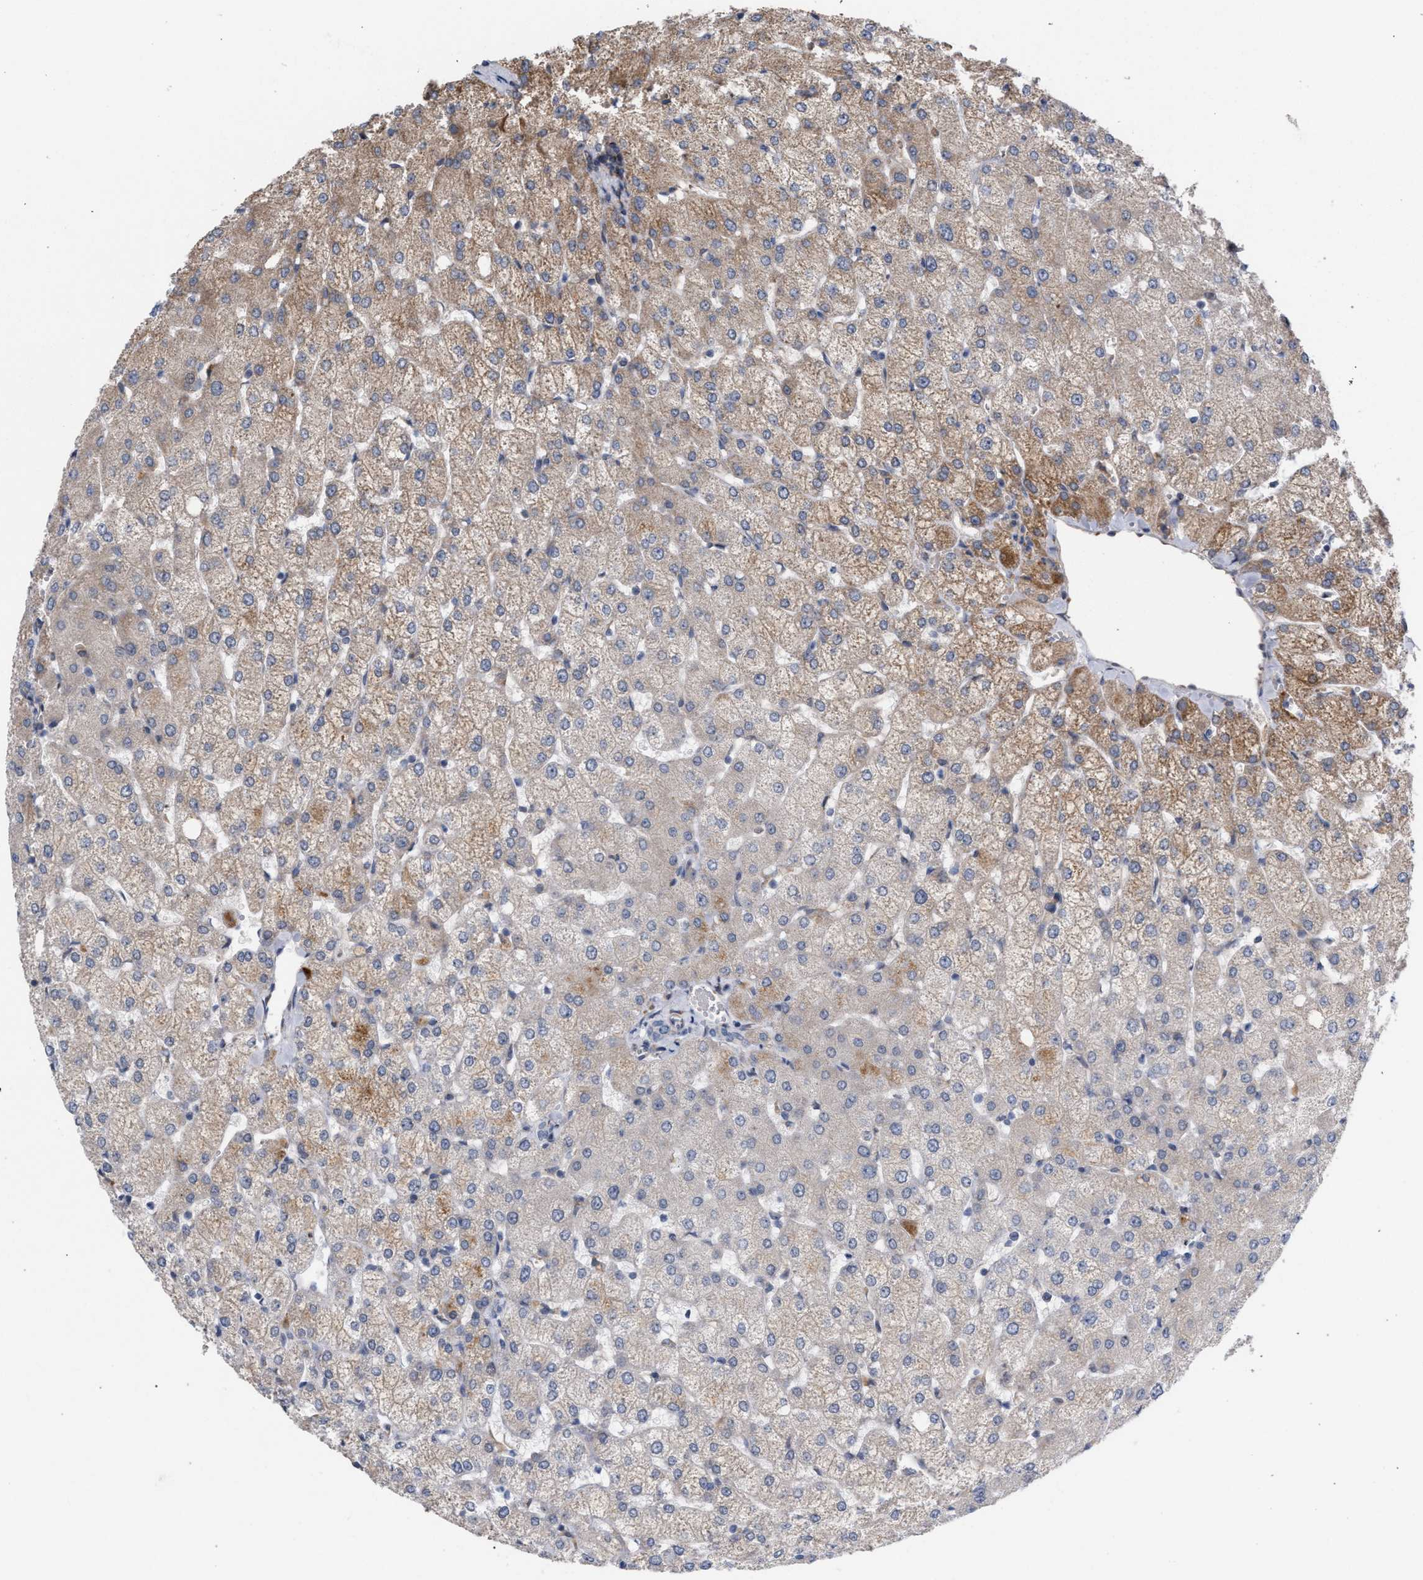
{"staining": {"intensity": "negative", "quantity": "none", "location": "none"}, "tissue": "liver", "cell_type": "Cholangiocytes", "image_type": "normal", "snomed": [{"axis": "morphology", "description": "Normal tissue, NOS"}, {"axis": "topography", "description": "Liver"}], "caption": "Immunohistochemistry micrograph of normal human liver stained for a protein (brown), which demonstrates no staining in cholangiocytes. (DAB (3,3'-diaminobenzidine) immunohistochemistry (IHC) with hematoxylin counter stain).", "gene": "RNF135", "patient": {"sex": "female", "age": 54}}